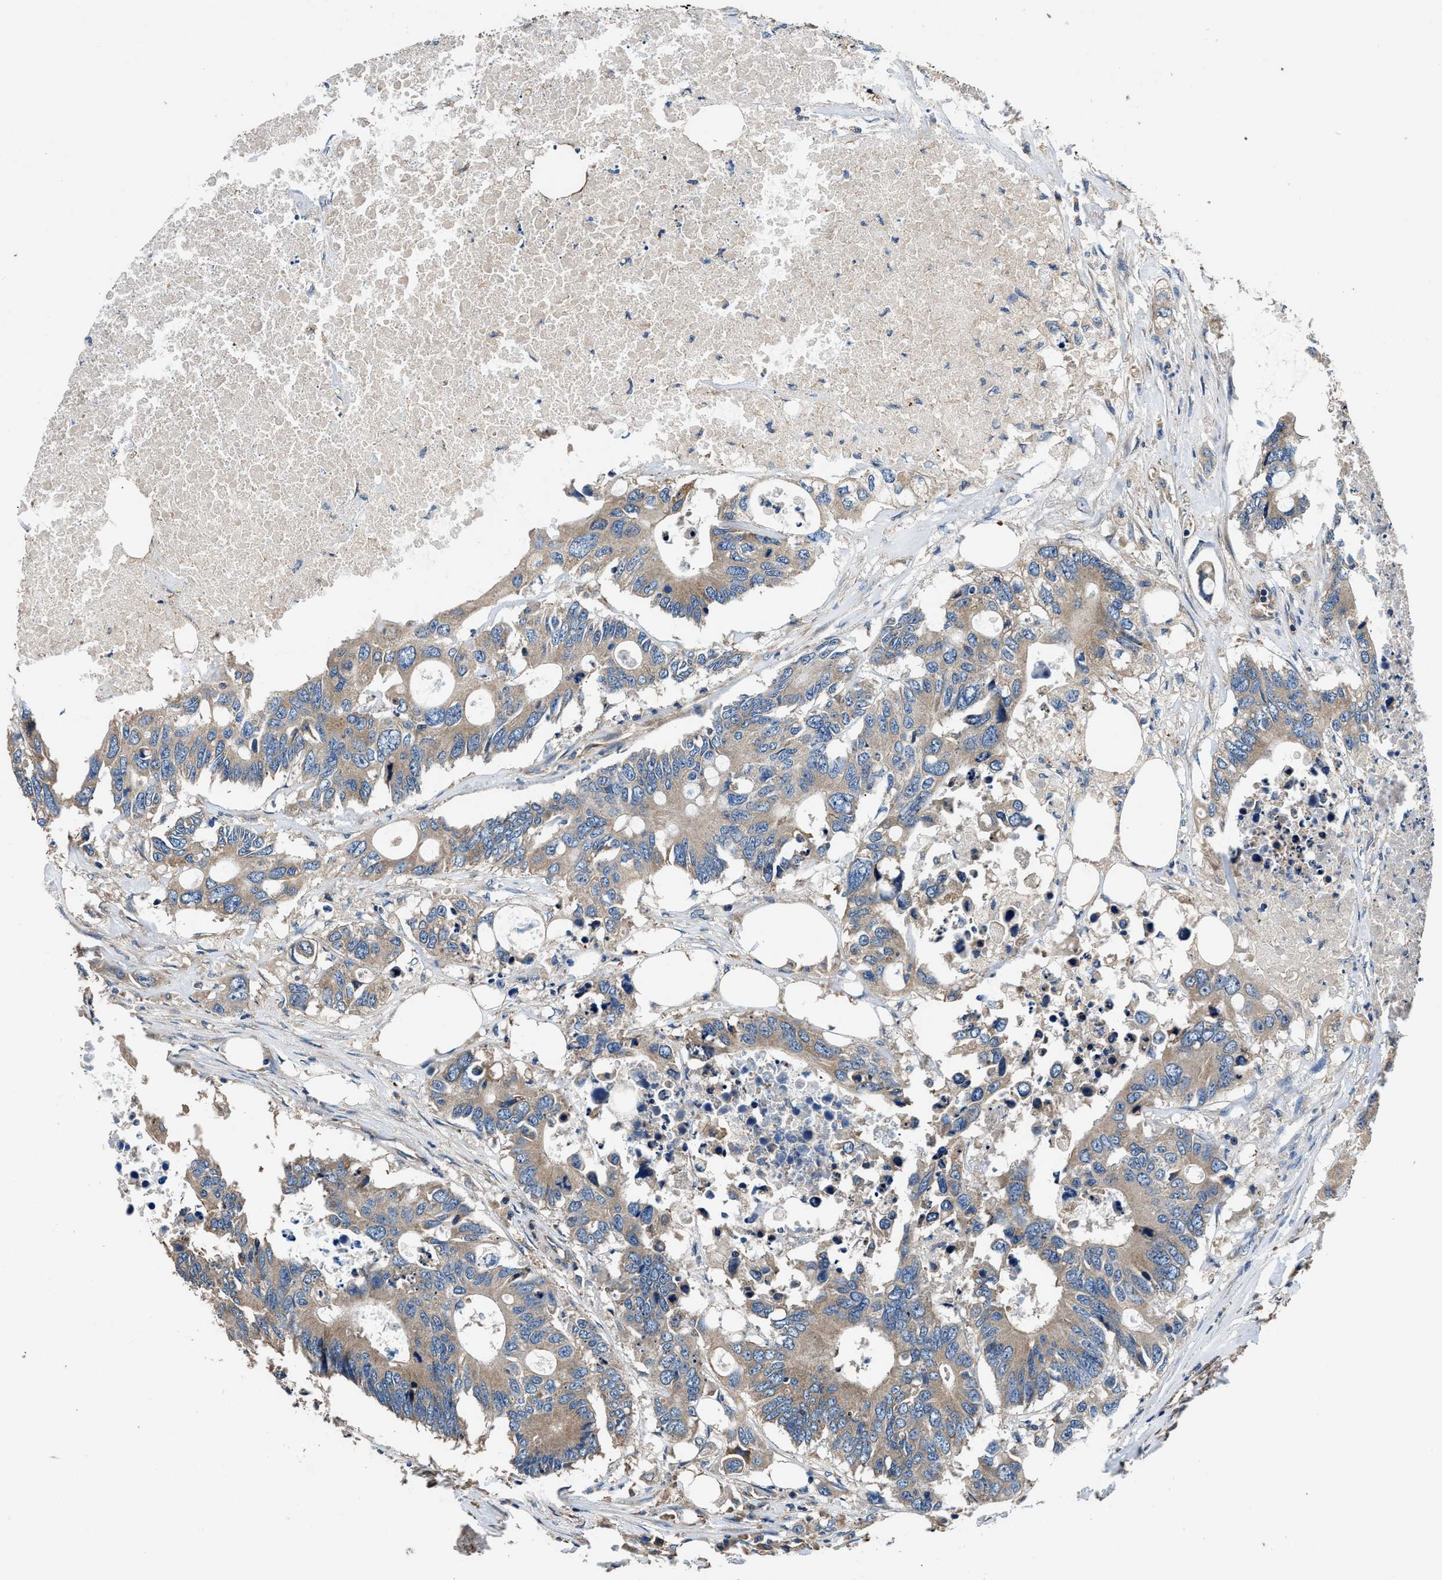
{"staining": {"intensity": "moderate", "quantity": ">75%", "location": "cytoplasmic/membranous"}, "tissue": "colorectal cancer", "cell_type": "Tumor cells", "image_type": "cancer", "snomed": [{"axis": "morphology", "description": "Adenocarcinoma, NOS"}, {"axis": "topography", "description": "Colon"}], "caption": "This is a micrograph of IHC staining of colorectal cancer (adenocarcinoma), which shows moderate expression in the cytoplasmic/membranous of tumor cells.", "gene": "DHRS7B", "patient": {"sex": "male", "age": 71}}